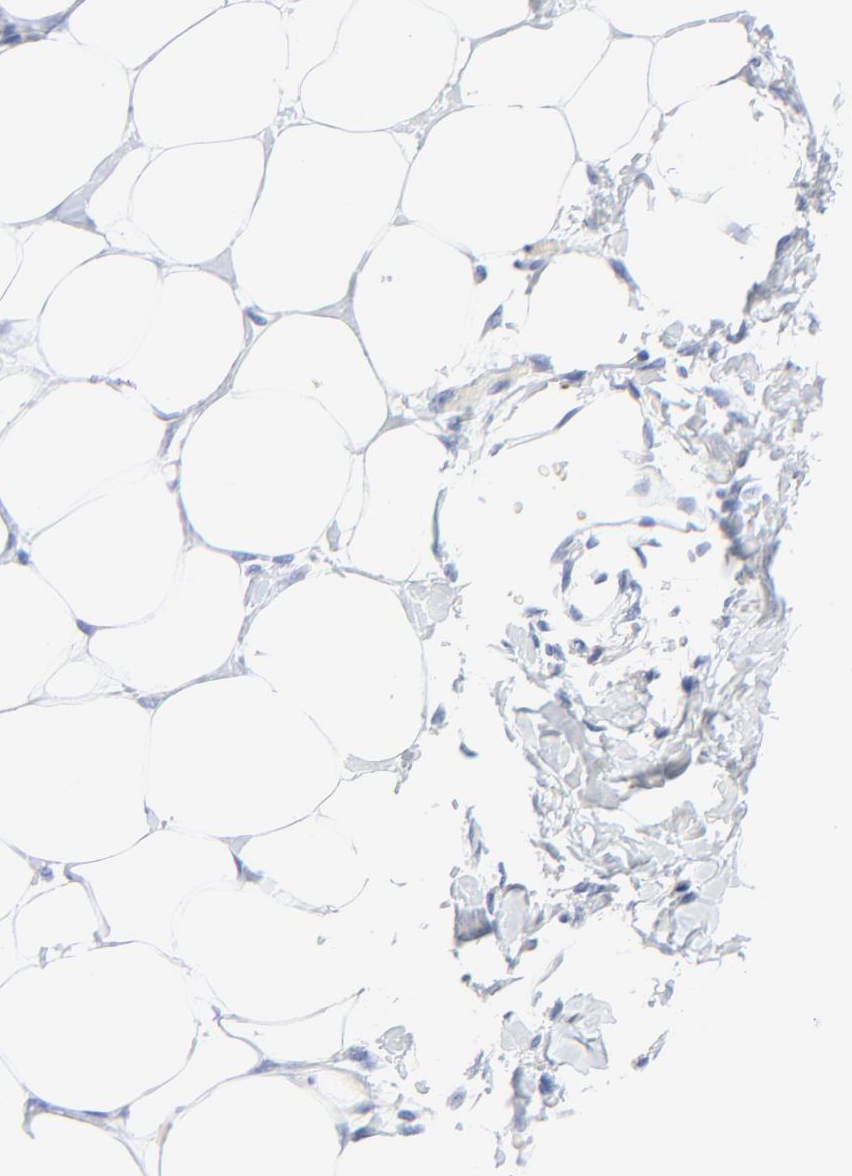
{"staining": {"intensity": "negative", "quantity": "none", "location": "none"}, "tissue": "breast", "cell_type": "Adipocytes", "image_type": "normal", "snomed": [{"axis": "morphology", "description": "Normal tissue, NOS"}, {"axis": "topography", "description": "Breast"}, {"axis": "topography", "description": "Adipose tissue"}], "caption": "High power microscopy histopathology image of an immunohistochemistry image of normal breast, revealing no significant positivity in adipocytes.", "gene": "LCK", "patient": {"sex": "female", "age": 25}}